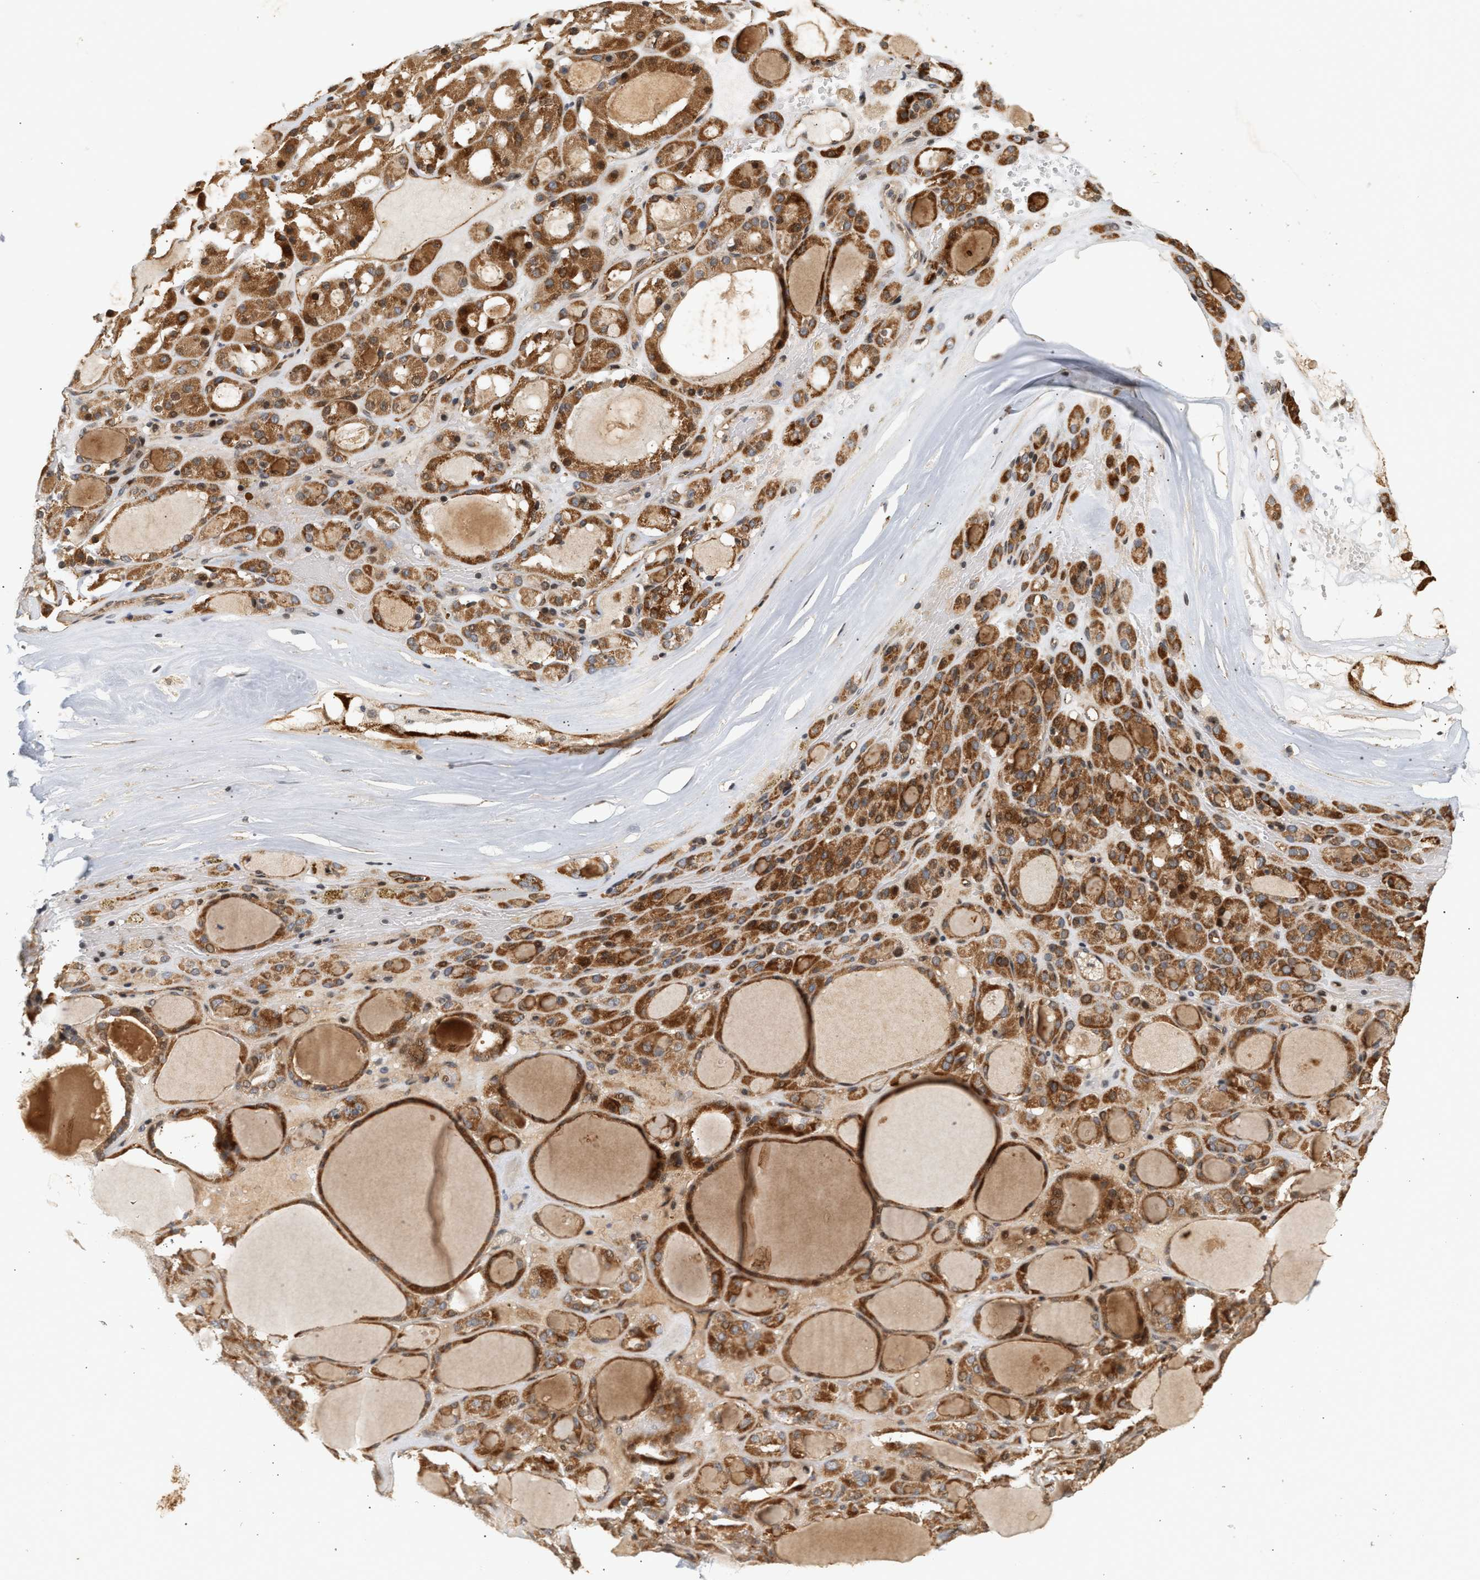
{"staining": {"intensity": "strong", "quantity": ">75%", "location": "cytoplasmic/membranous"}, "tissue": "thyroid gland", "cell_type": "Glandular cells", "image_type": "normal", "snomed": [{"axis": "morphology", "description": "Normal tissue, NOS"}, {"axis": "morphology", "description": "Carcinoma, NOS"}, {"axis": "topography", "description": "Thyroid gland"}], "caption": "Immunohistochemistry staining of normal thyroid gland, which displays high levels of strong cytoplasmic/membranous positivity in approximately >75% of glandular cells indicating strong cytoplasmic/membranous protein positivity. The staining was performed using DAB (brown) for protein detection and nuclei were counterstained in hematoxylin (blue).", "gene": "PLXND1", "patient": {"sex": "female", "age": 86}}